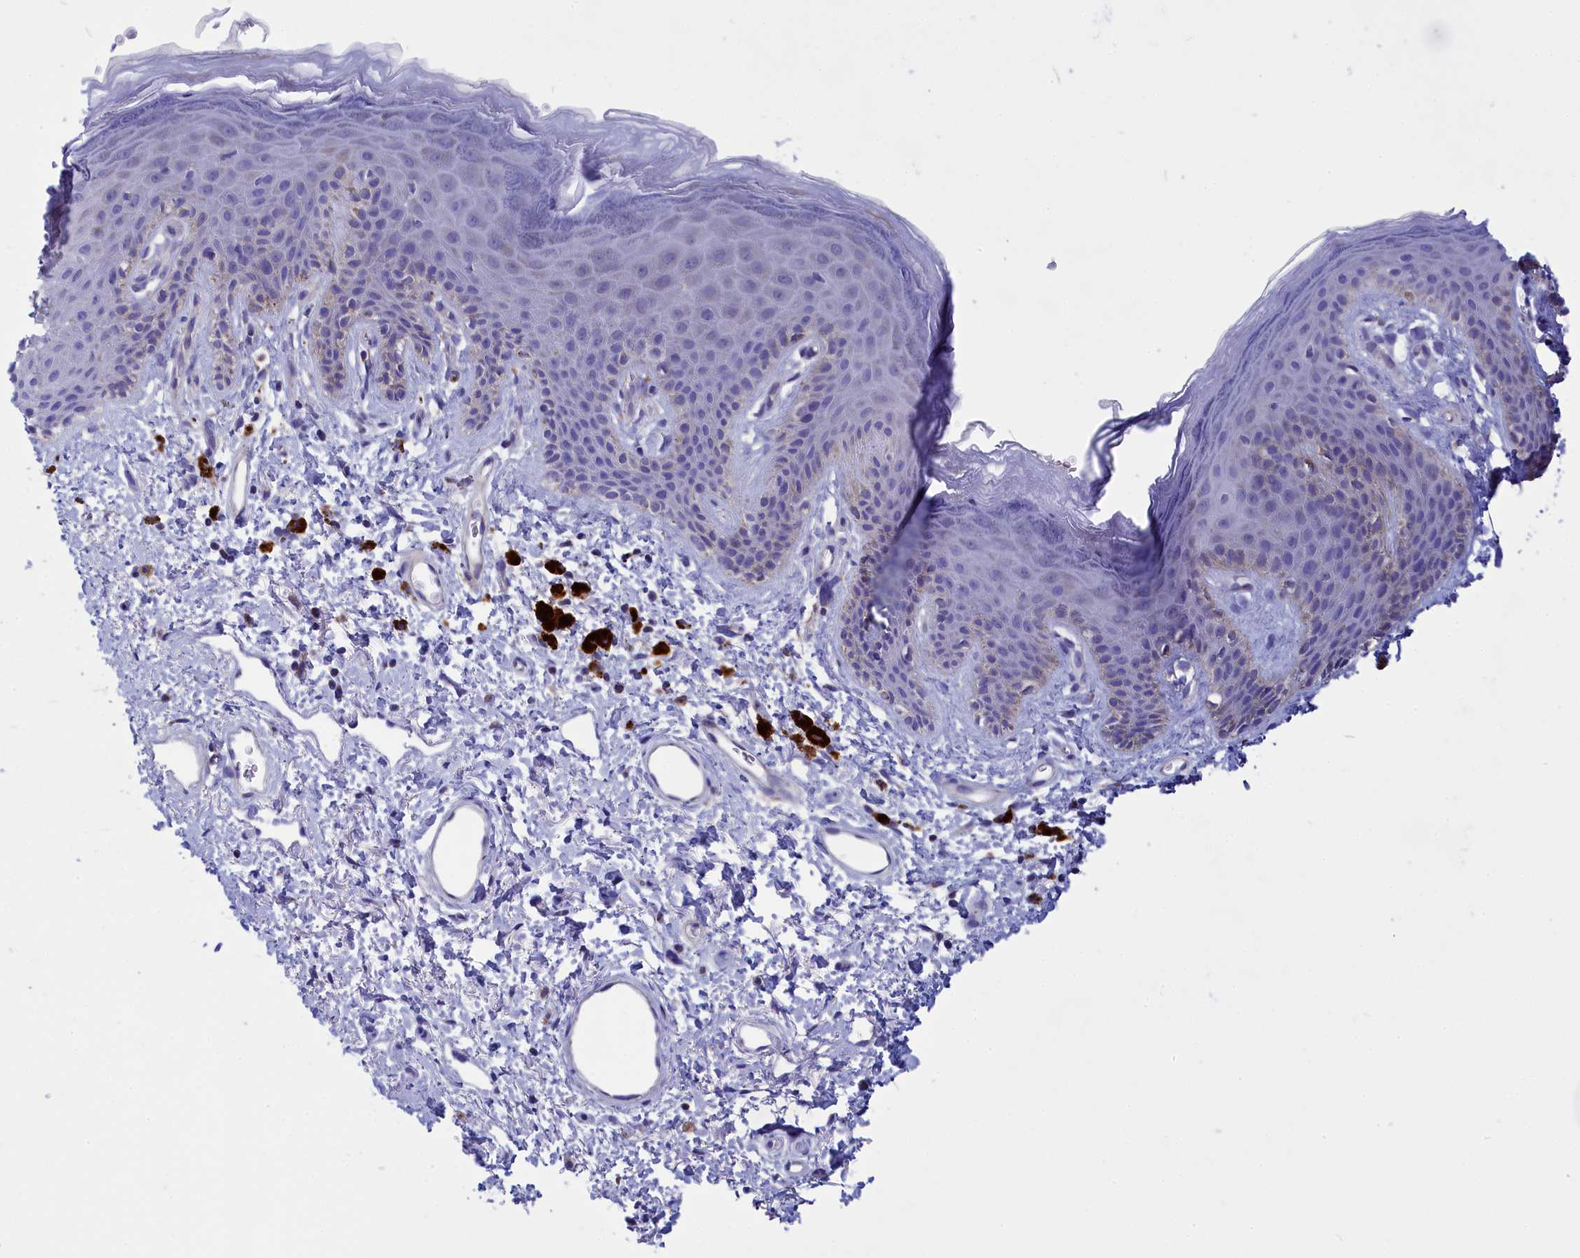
{"staining": {"intensity": "moderate", "quantity": "<25%", "location": "cytoplasmic/membranous"}, "tissue": "skin", "cell_type": "Epidermal cells", "image_type": "normal", "snomed": [{"axis": "morphology", "description": "Normal tissue, NOS"}, {"axis": "topography", "description": "Anal"}], "caption": "The histopathology image demonstrates a brown stain indicating the presence of a protein in the cytoplasmic/membranous of epidermal cells in skin. (DAB IHC with brightfield microscopy, high magnification).", "gene": "CCRL2", "patient": {"sex": "female", "age": 46}}